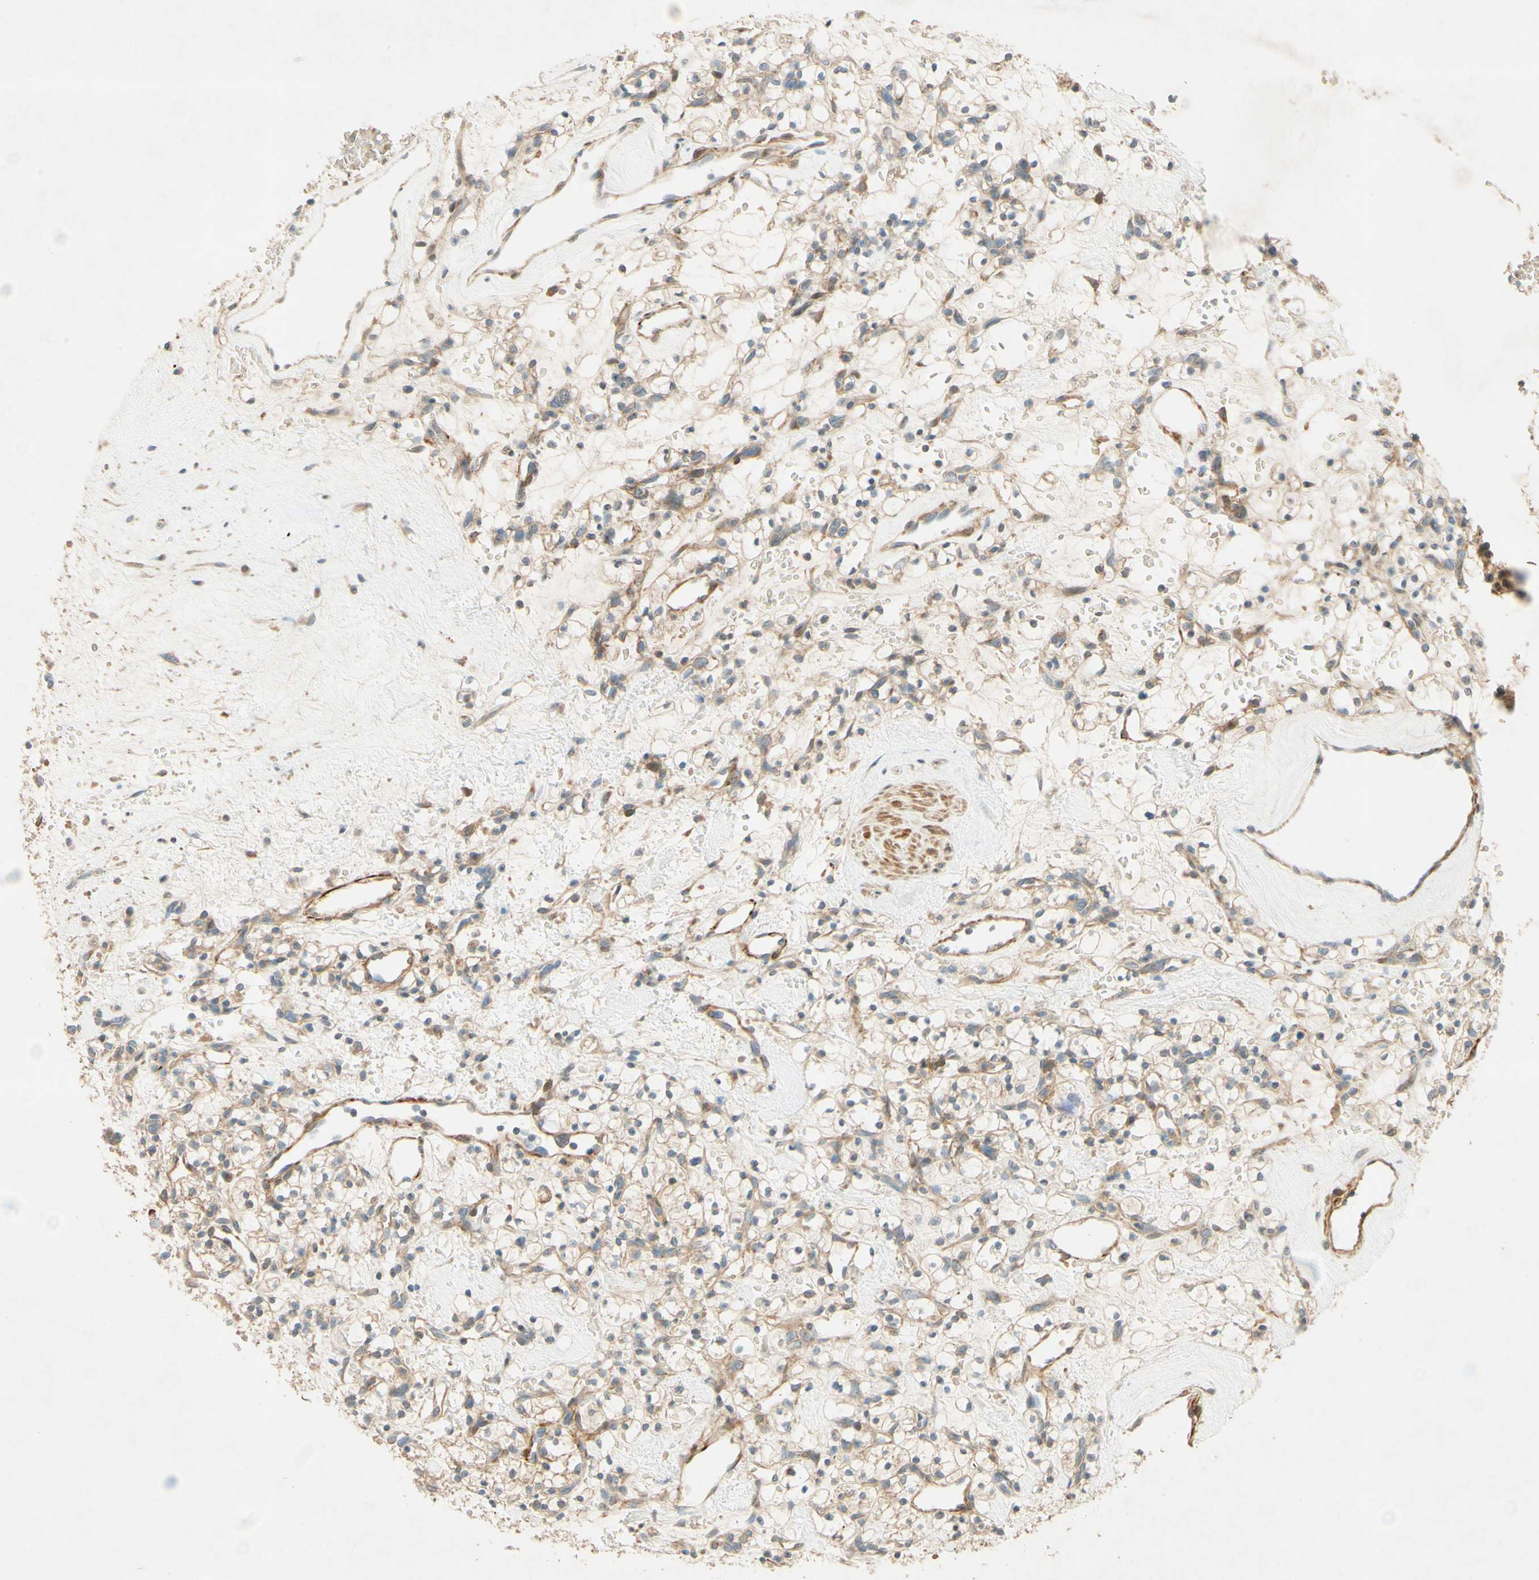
{"staining": {"intensity": "weak", "quantity": ">75%", "location": "cytoplasmic/membranous"}, "tissue": "renal cancer", "cell_type": "Tumor cells", "image_type": "cancer", "snomed": [{"axis": "morphology", "description": "Adenocarcinoma, NOS"}, {"axis": "topography", "description": "Kidney"}], "caption": "Tumor cells exhibit weak cytoplasmic/membranous positivity in approximately >75% of cells in renal adenocarcinoma.", "gene": "ADAM17", "patient": {"sex": "female", "age": 60}}